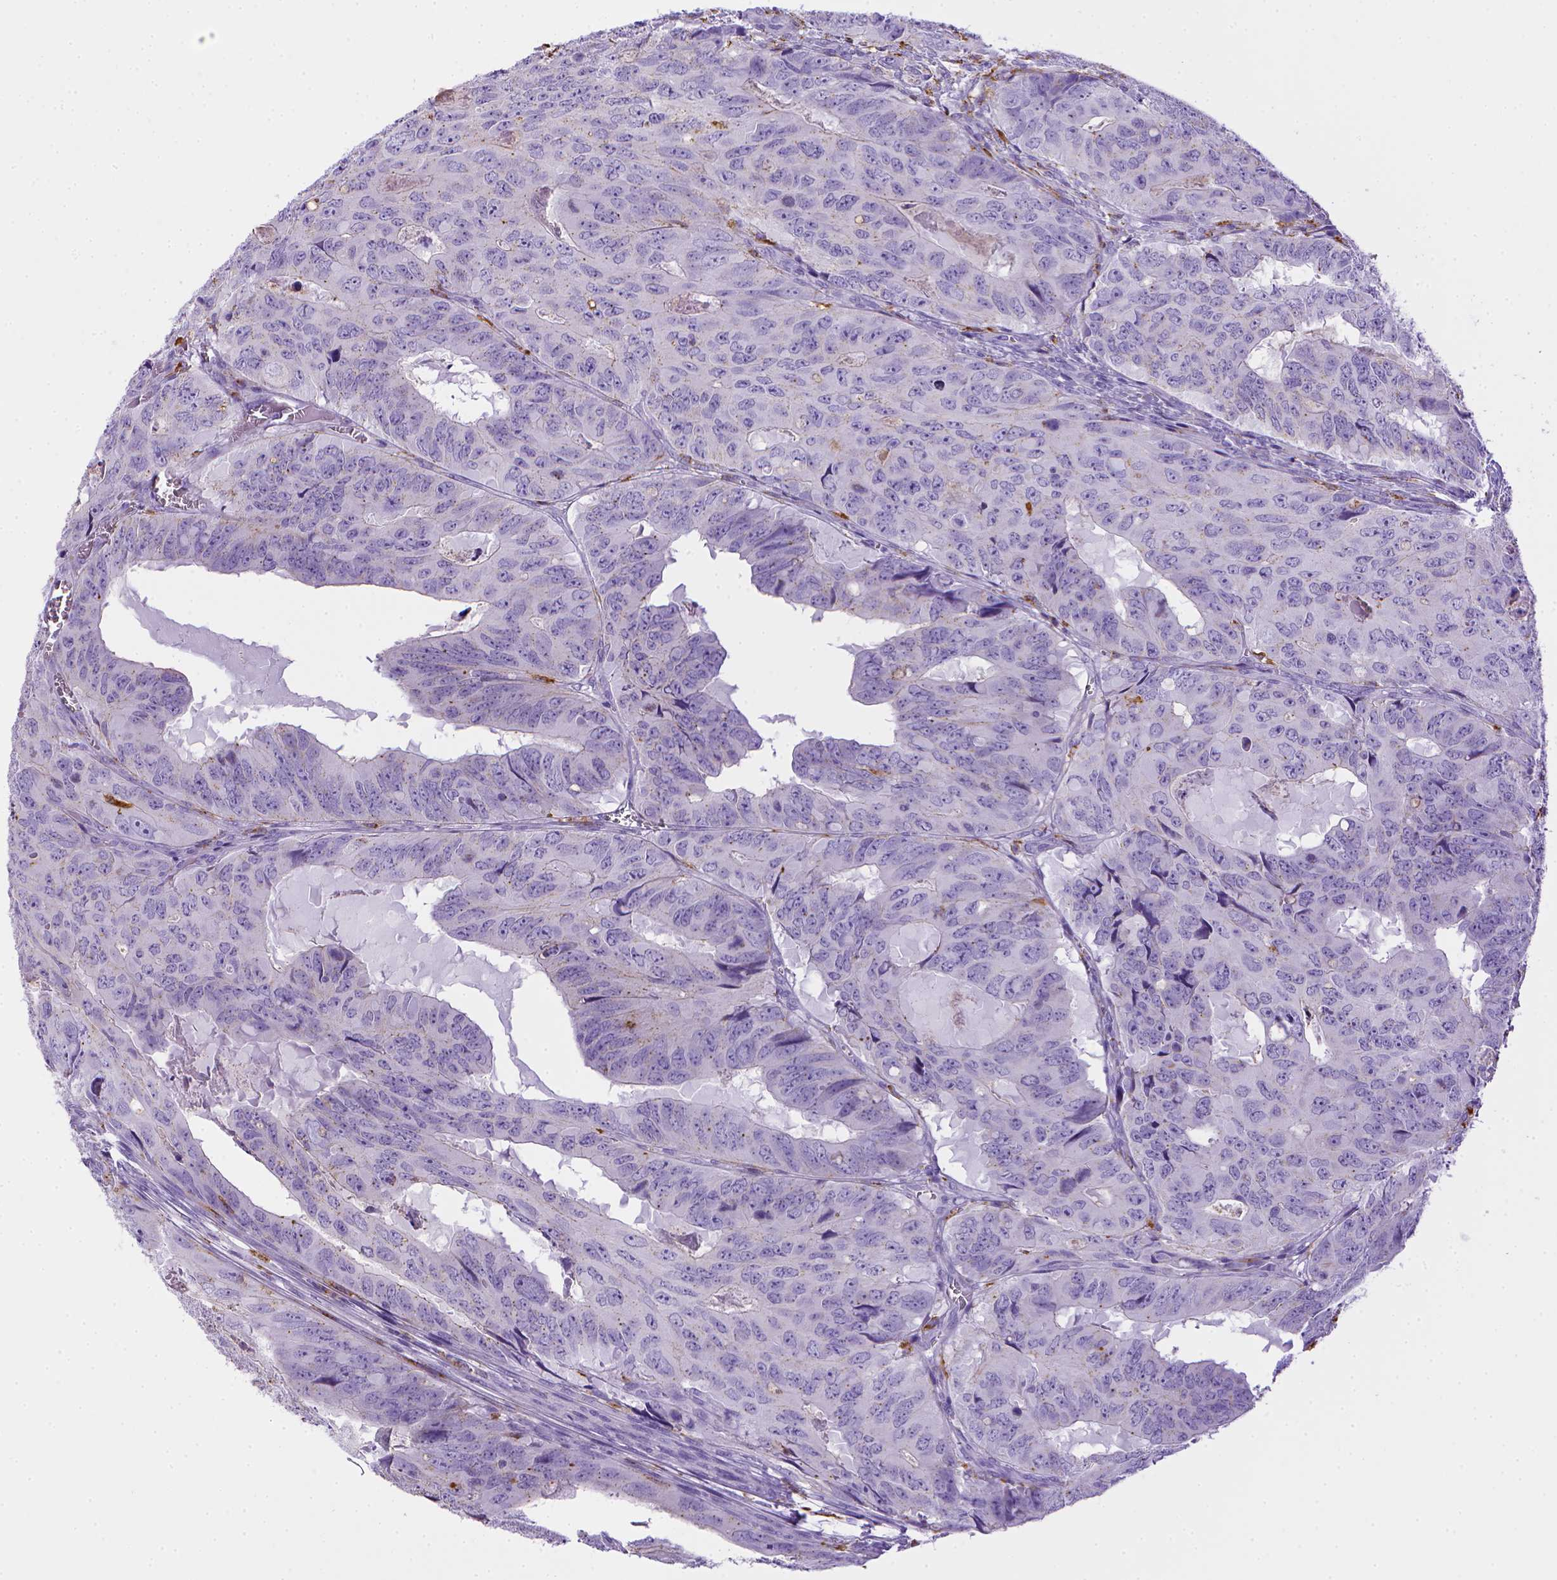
{"staining": {"intensity": "negative", "quantity": "none", "location": "none"}, "tissue": "colorectal cancer", "cell_type": "Tumor cells", "image_type": "cancer", "snomed": [{"axis": "morphology", "description": "Adenocarcinoma, NOS"}, {"axis": "topography", "description": "Colon"}], "caption": "High power microscopy micrograph of an immunohistochemistry (IHC) photomicrograph of colorectal cancer (adenocarcinoma), revealing no significant expression in tumor cells. (Stains: DAB (3,3'-diaminobenzidine) IHC with hematoxylin counter stain, Microscopy: brightfield microscopy at high magnification).", "gene": "CD68", "patient": {"sex": "male", "age": 79}}